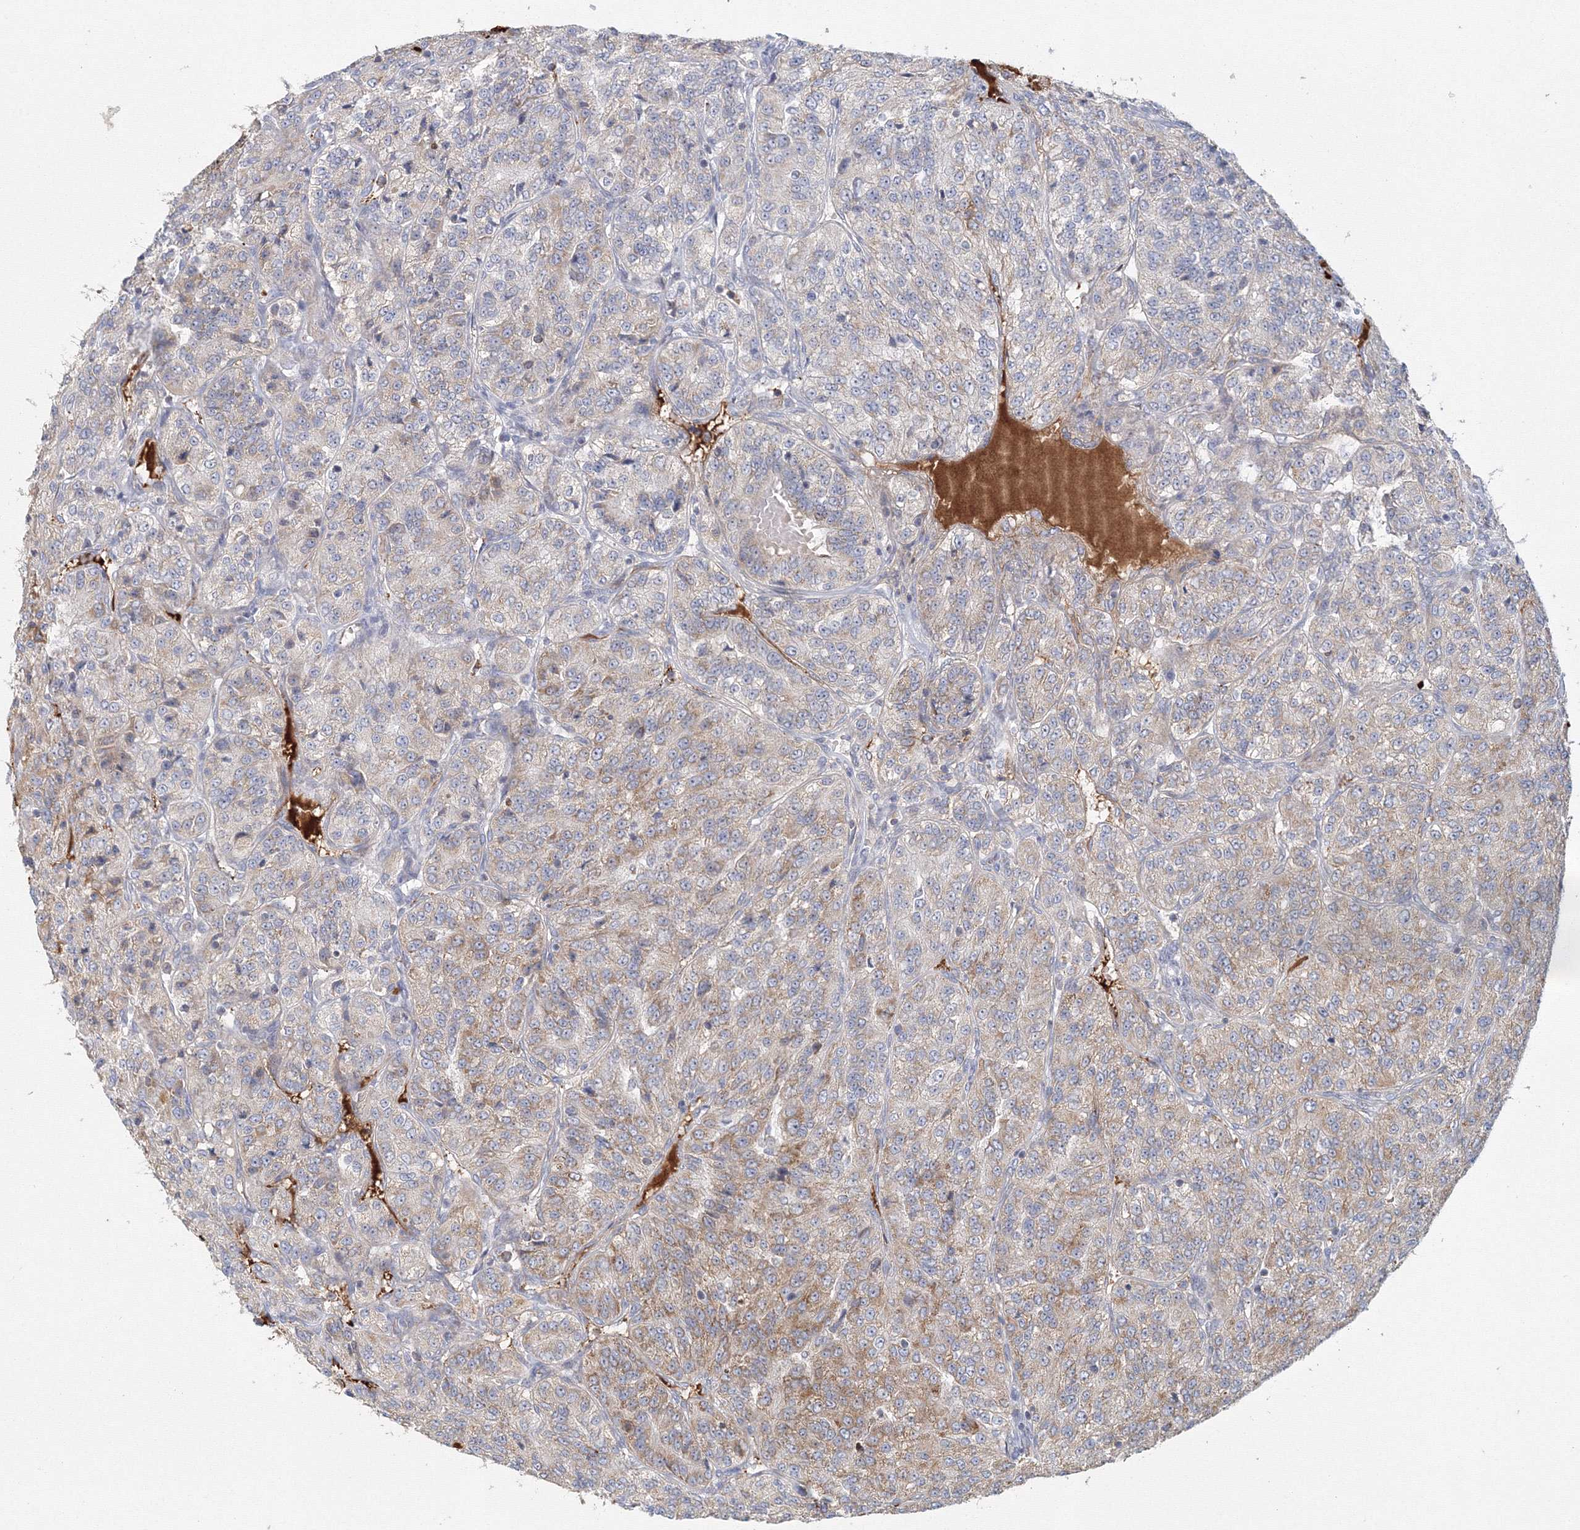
{"staining": {"intensity": "moderate", "quantity": "25%-75%", "location": "cytoplasmic/membranous"}, "tissue": "renal cancer", "cell_type": "Tumor cells", "image_type": "cancer", "snomed": [{"axis": "morphology", "description": "Adenocarcinoma, NOS"}, {"axis": "topography", "description": "Kidney"}], "caption": "An immunohistochemistry photomicrograph of neoplastic tissue is shown. Protein staining in brown shows moderate cytoplasmic/membranous positivity in renal cancer within tumor cells.", "gene": "GRPEL1", "patient": {"sex": "female", "age": 63}}